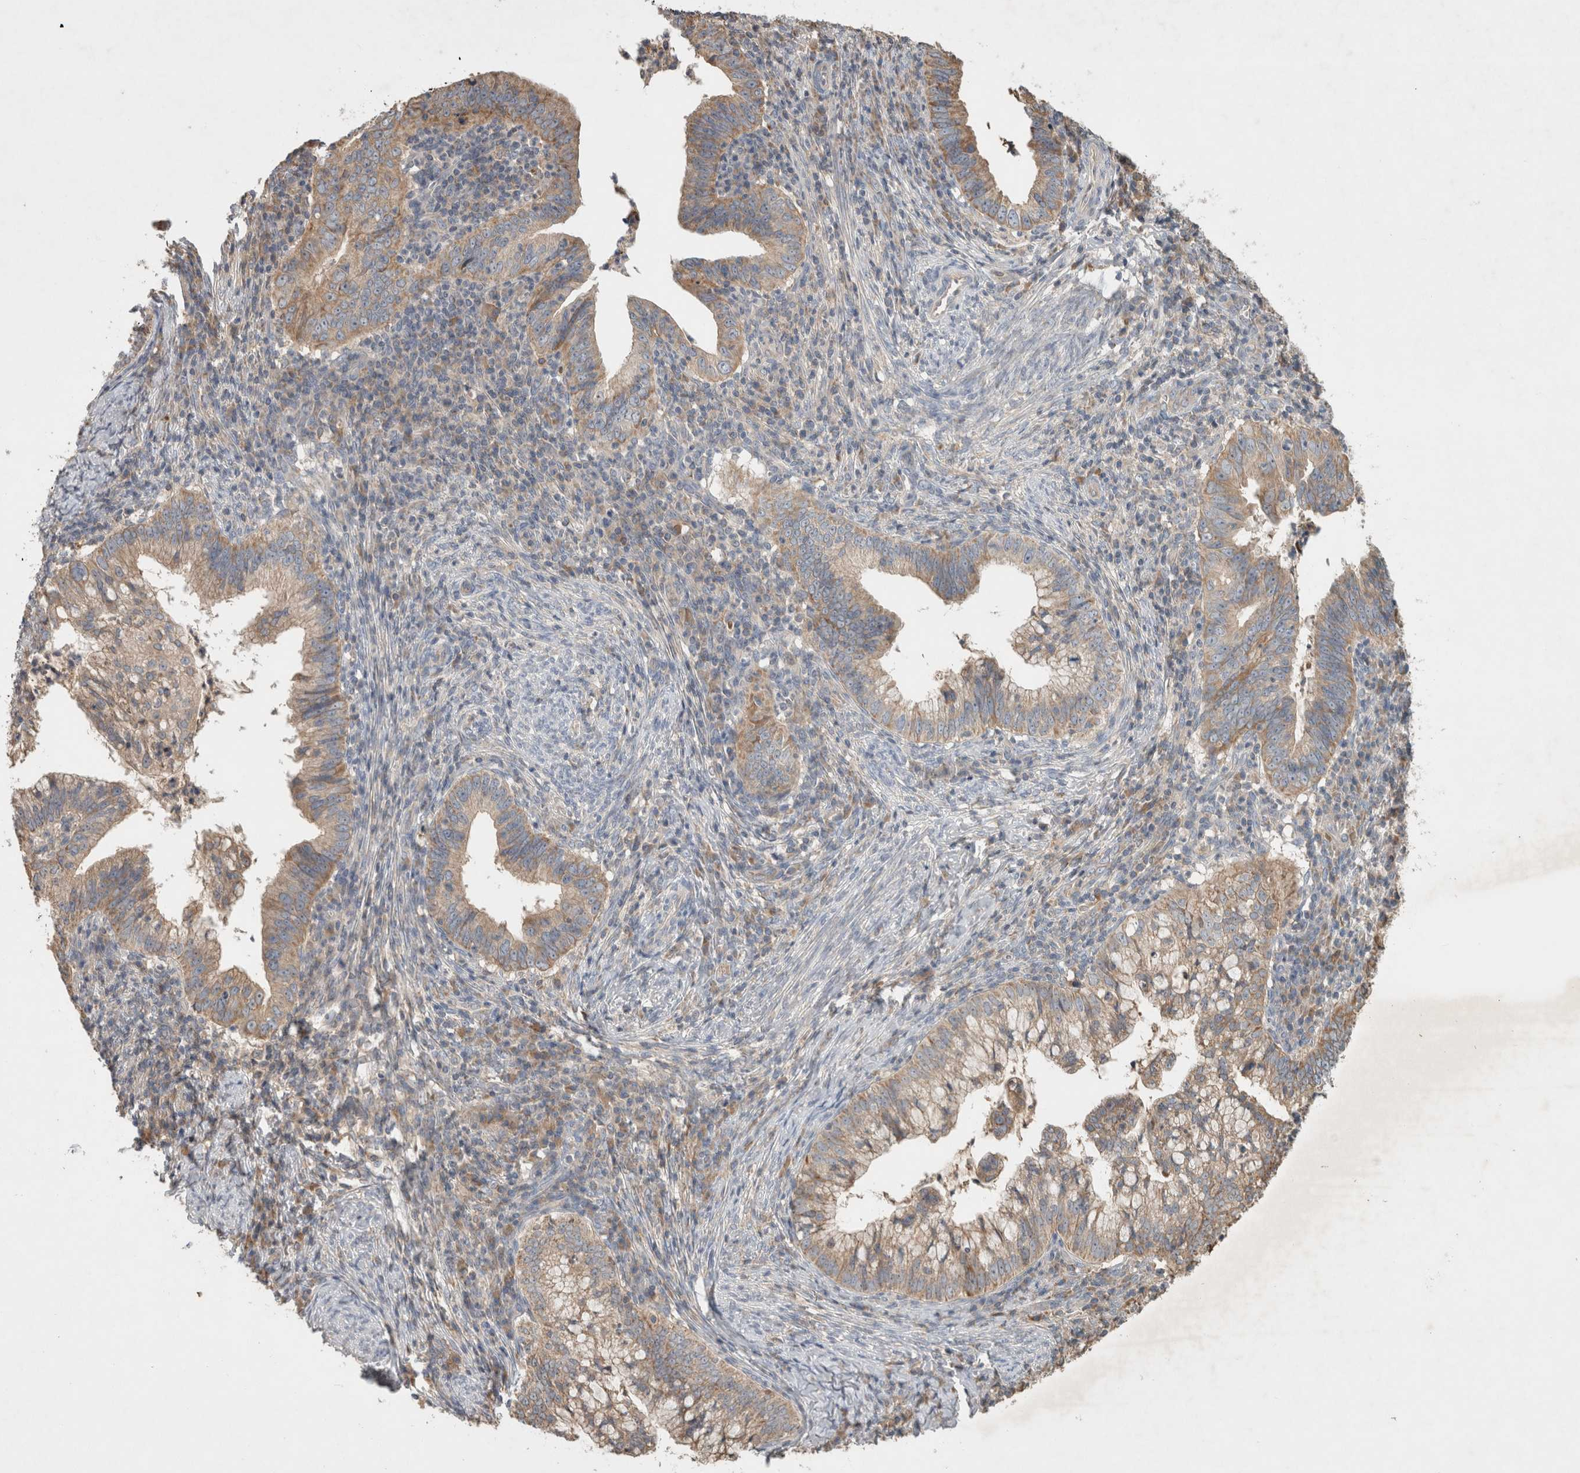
{"staining": {"intensity": "weak", "quantity": ">75%", "location": "cytoplasmic/membranous"}, "tissue": "cervical cancer", "cell_type": "Tumor cells", "image_type": "cancer", "snomed": [{"axis": "morphology", "description": "Adenocarcinoma, NOS"}, {"axis": "topography", "description": "Cervix"}], "caption": "The immunohistochemical stain labels weak cytoplasmic/membranous expression in tumor cells of cervical cancer (adenocarcinoma) tissue. Immunohistochemistry stains the protein in brown and the nuclei are stained blue.", "gene": "SERAC1", "patient": {"sex": "female", "age": 36}}